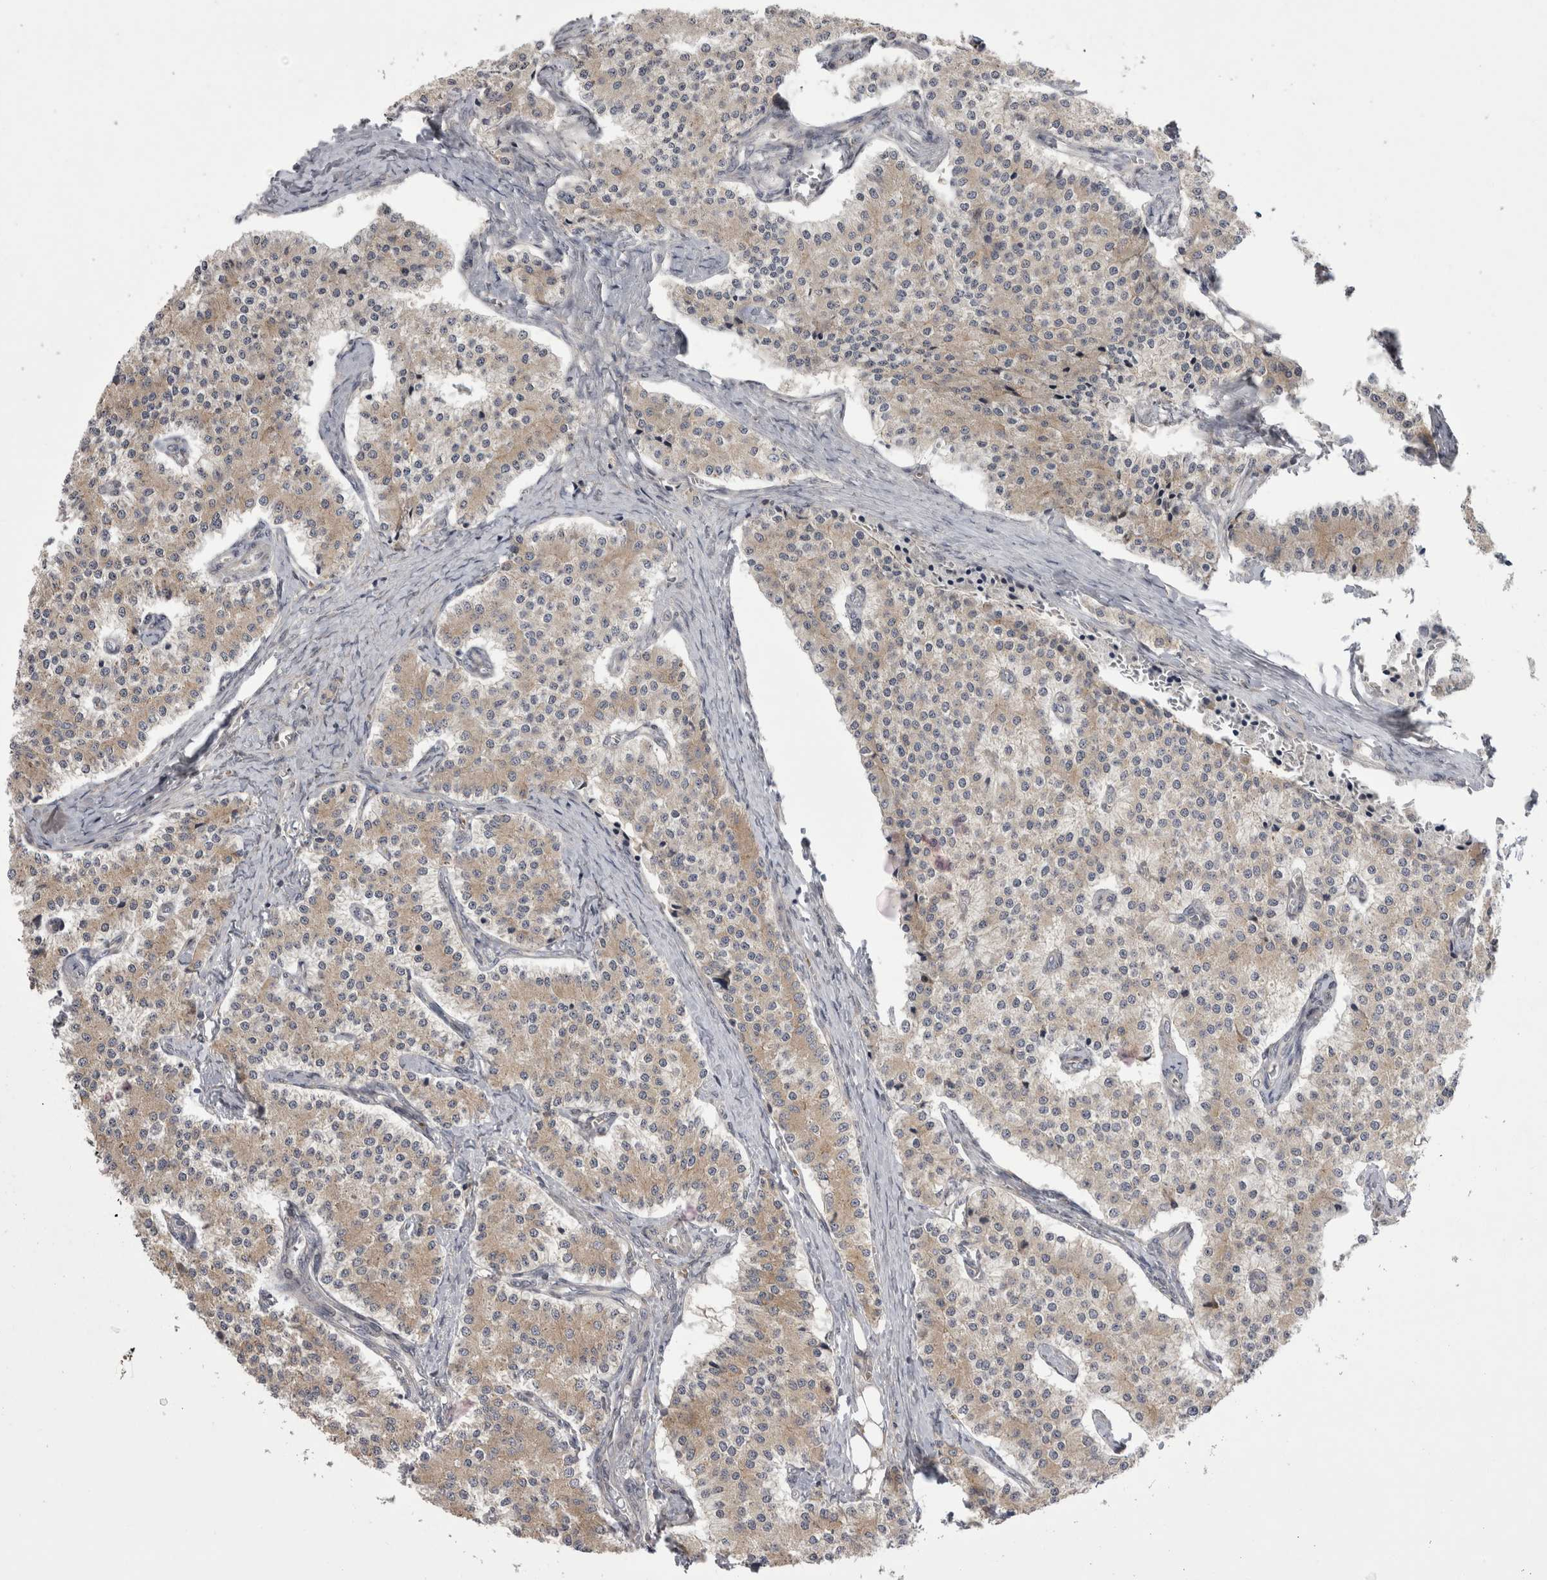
{"staining": {"intensity": "weak", "quantity": ">75%", "location": "cytoplasmic/membranous"}, "tissue": "carcinoid", "cell_type": "Tumor cells", "image_type": "cancer", "snomed": [{"axis": "morphology", "description": "Carcinoid, malignant, NOS"}, {"axis": "topography", "description": "Colon"}], "caption": "Immunohistochemistry (IHC) staining of carcinoid, which exhibits low levels of weak cytoplasmic/membranous positivity in about >75% of tumor cells indicating weak cytoplasmic/membranous protein expression. The staining was performed using DAB (3,3'-diaminobenzidine) (brown) for protein detection and nuclei were counterstained in hematoxylin (blue).", "gene": "NENF", "patient": {"sex": "female", "age": 52}}